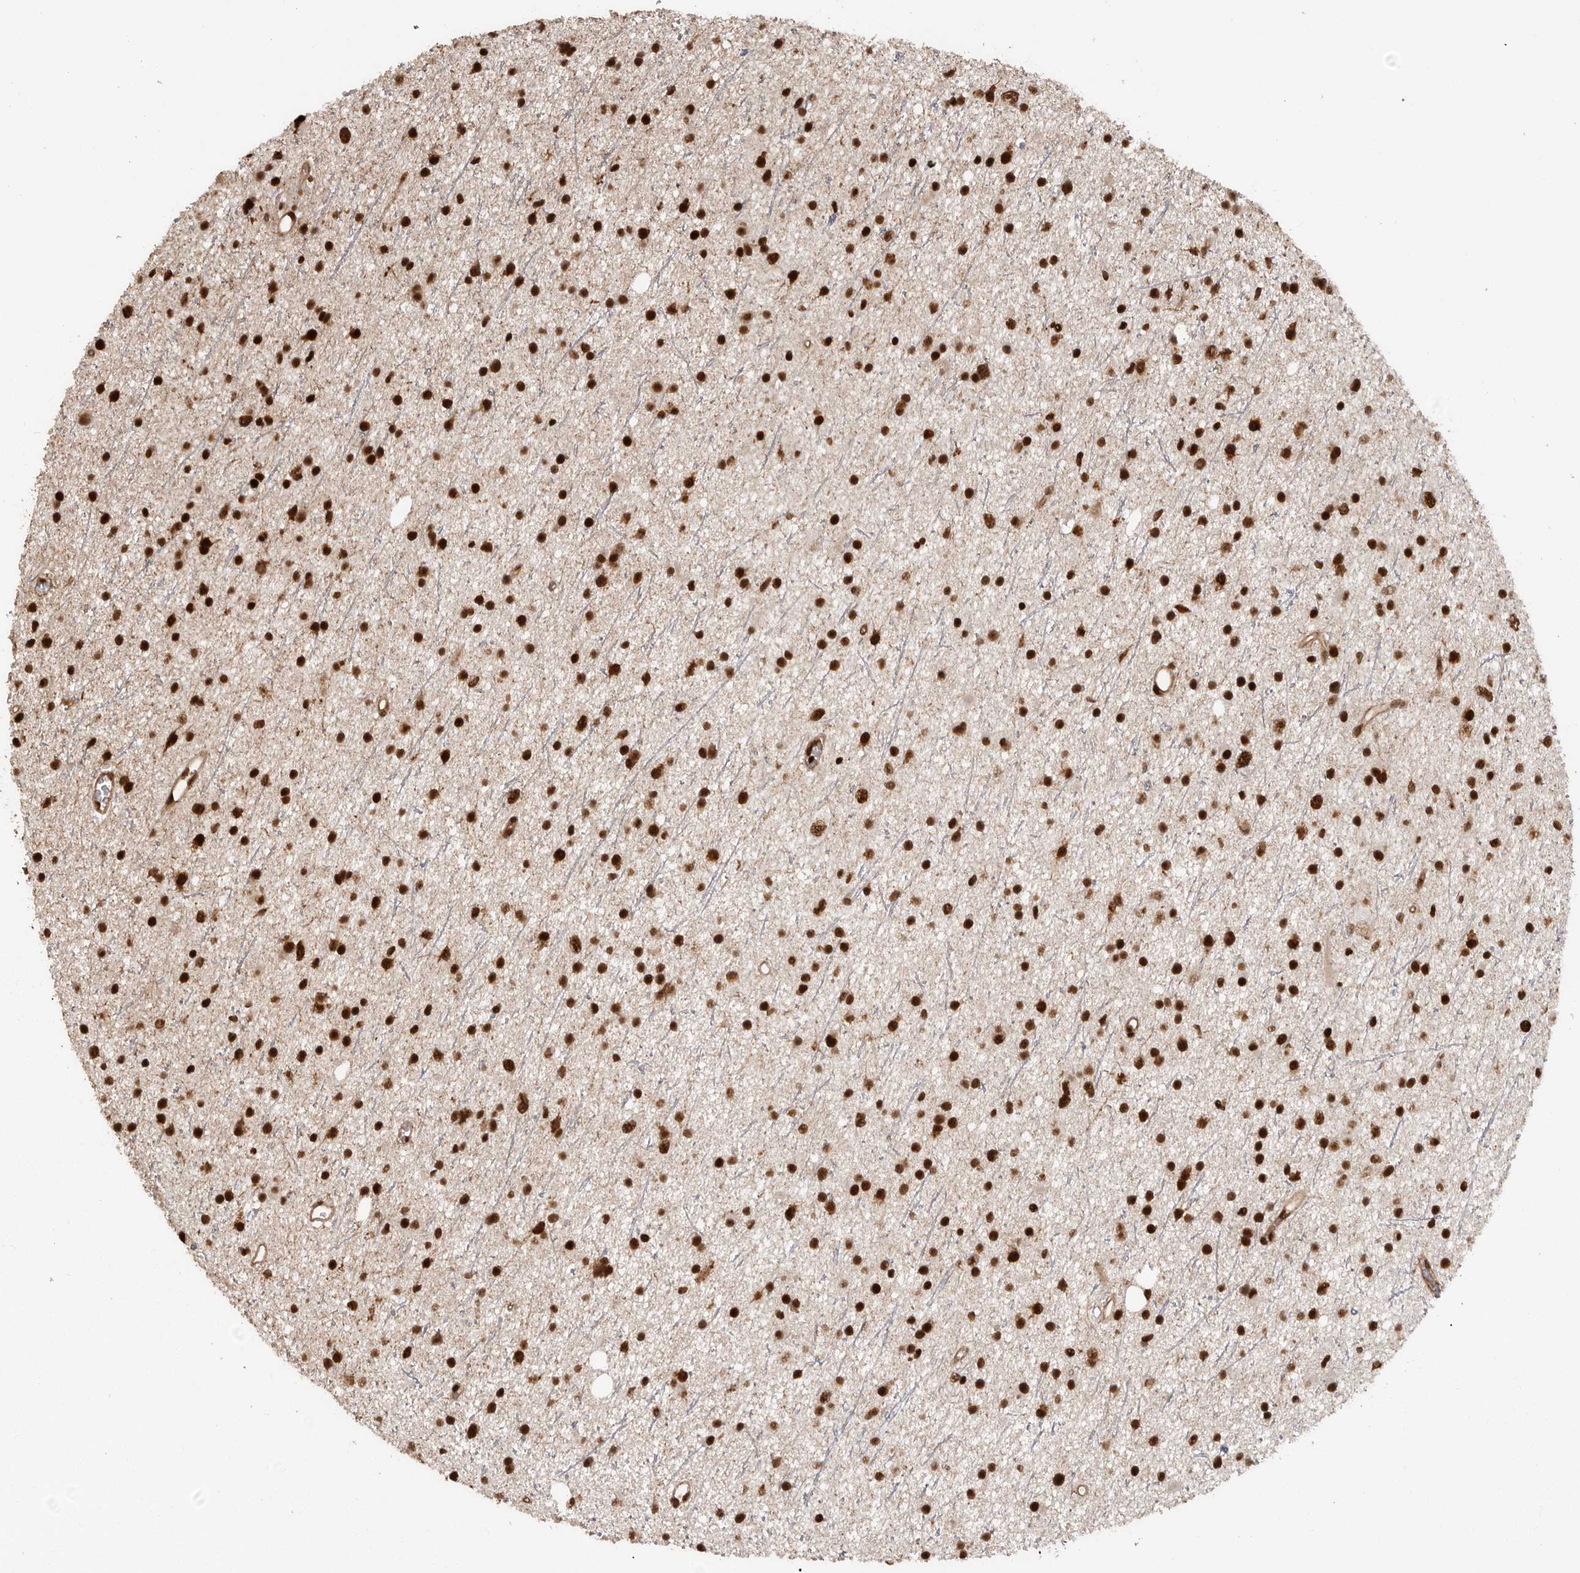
{"staining": {"intensity": "strong", "quantity": ">75%", "location": "nuclear"}, "tissue": "glioma", "cell_type": "Tumor cells", "image_type": "cancer", "snomed": [{"axis": "morphology", "description": "Glioma, malignant, Low grade"}, {"axis": "topography", "description": "Cerebral cortex"}], "caption": "An immunohistochemistry (IHC) micrograph of neoplastic tissue is shown. Protein staining in brown shows strong nuclear positivity in glioma within tumor cells.", "gene": "PPP1R8", "patient": {"sex": "female", "age": 39}}